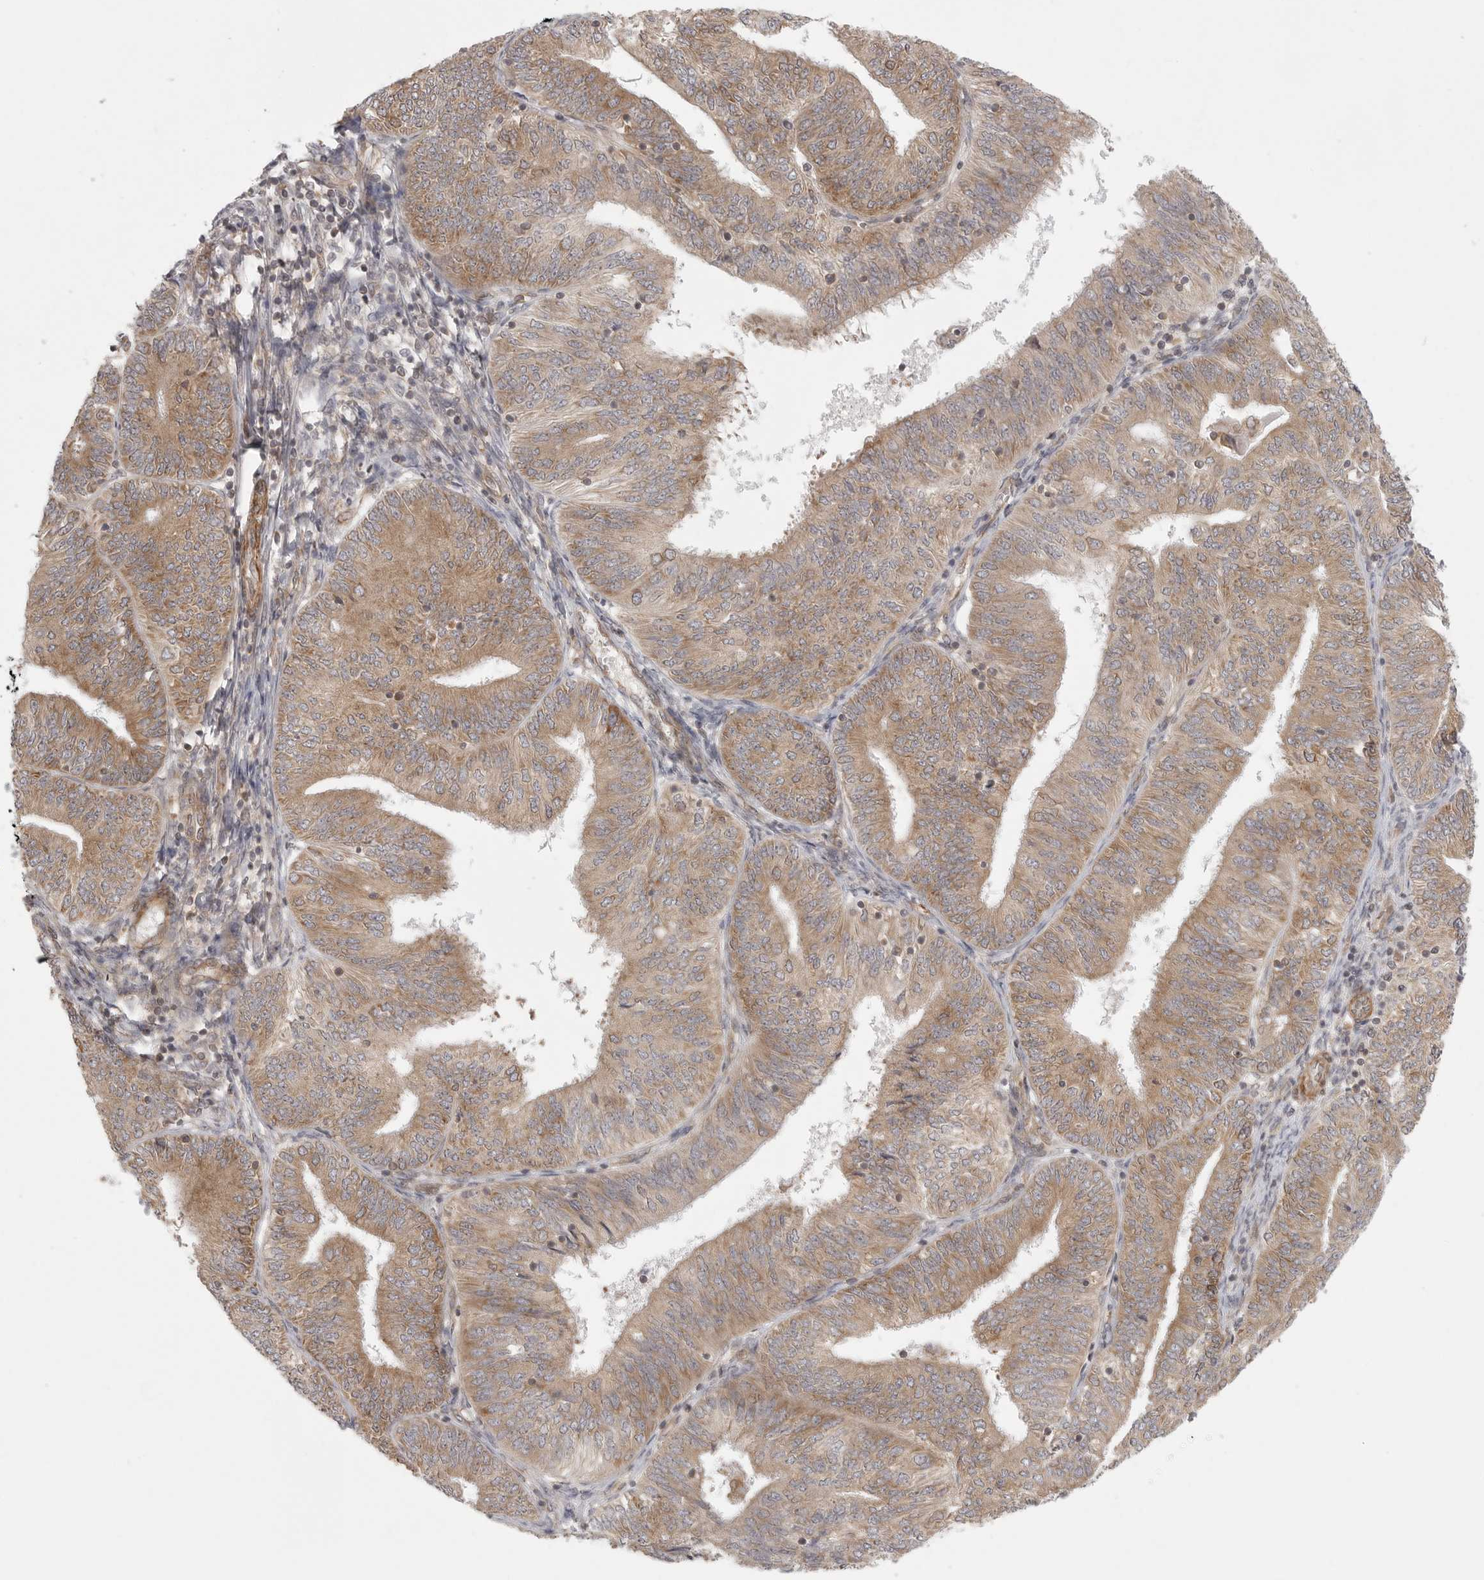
{"staining": {"intensity": "moderate", "quantity": ">75%", "location": "cytoplasmic/membranous"}, "tissue": "endometrial cancer", "cell_type": "Tumor cells", "image_type": "cancer", "snomed": [{"axis": "morphology", "description": "Adenocarcinoma, NOS"}, {"axis": "topography", "description": "Endometrium"}], "caption": "A histopathology image of human adenocarcinoma (endometrial) stained for a protein exhibits moderate cytoplasmic/membranous brown staining in tumor cells. Using DAB (brown) and hematoxylin (blue) stains, captured at high magnification using brightfield microscopy.", "gene": "CERS2", "patient": {"sex": "female", "age": 58}}